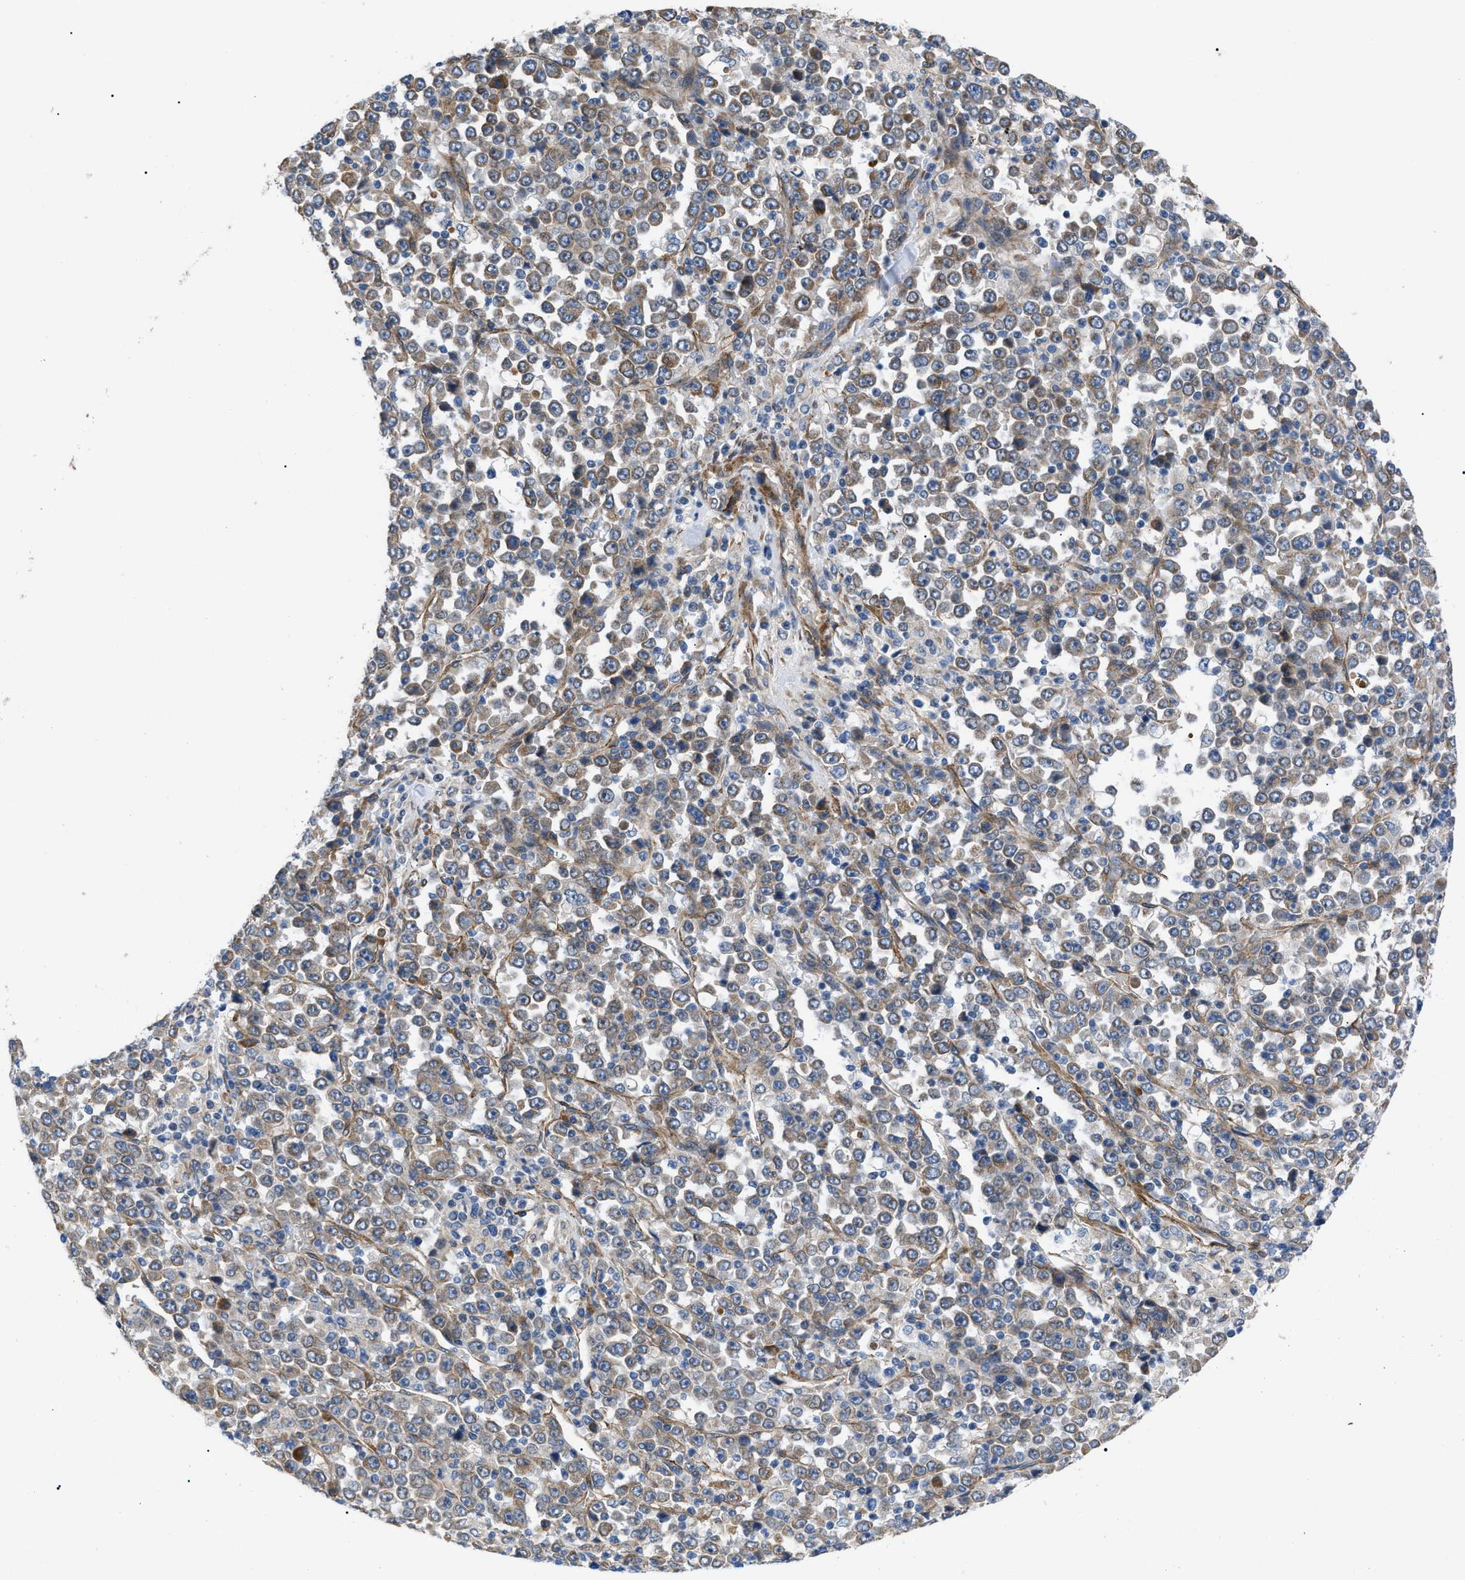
{"staining": {"intensity": "moderate", "quantity": ">75%", "location": "cytoplasmic/membranous"}, "tissue": "stomach cancer", "cell_type": "Tumor cells", "image_type": "cancer", "snomed": [{"axis": "morphology", "description": "Normal tissue, NOS"}, {"axis": "morphology", "description": "Adenocarcinoma, NOS"}, {"axis": "topography", "description": "Stomach, upper"}, {"axis": "topography", "description": "Stomach"}], "caption": "This is an image of immunohistochemistry staining of stomach cancer (adenocarcinoma), which shows moderate expression in the cytoplasmic/membranous of tumor cells.", "gene": "MYO10", "patient": {"sex": "male", "age": 59}}